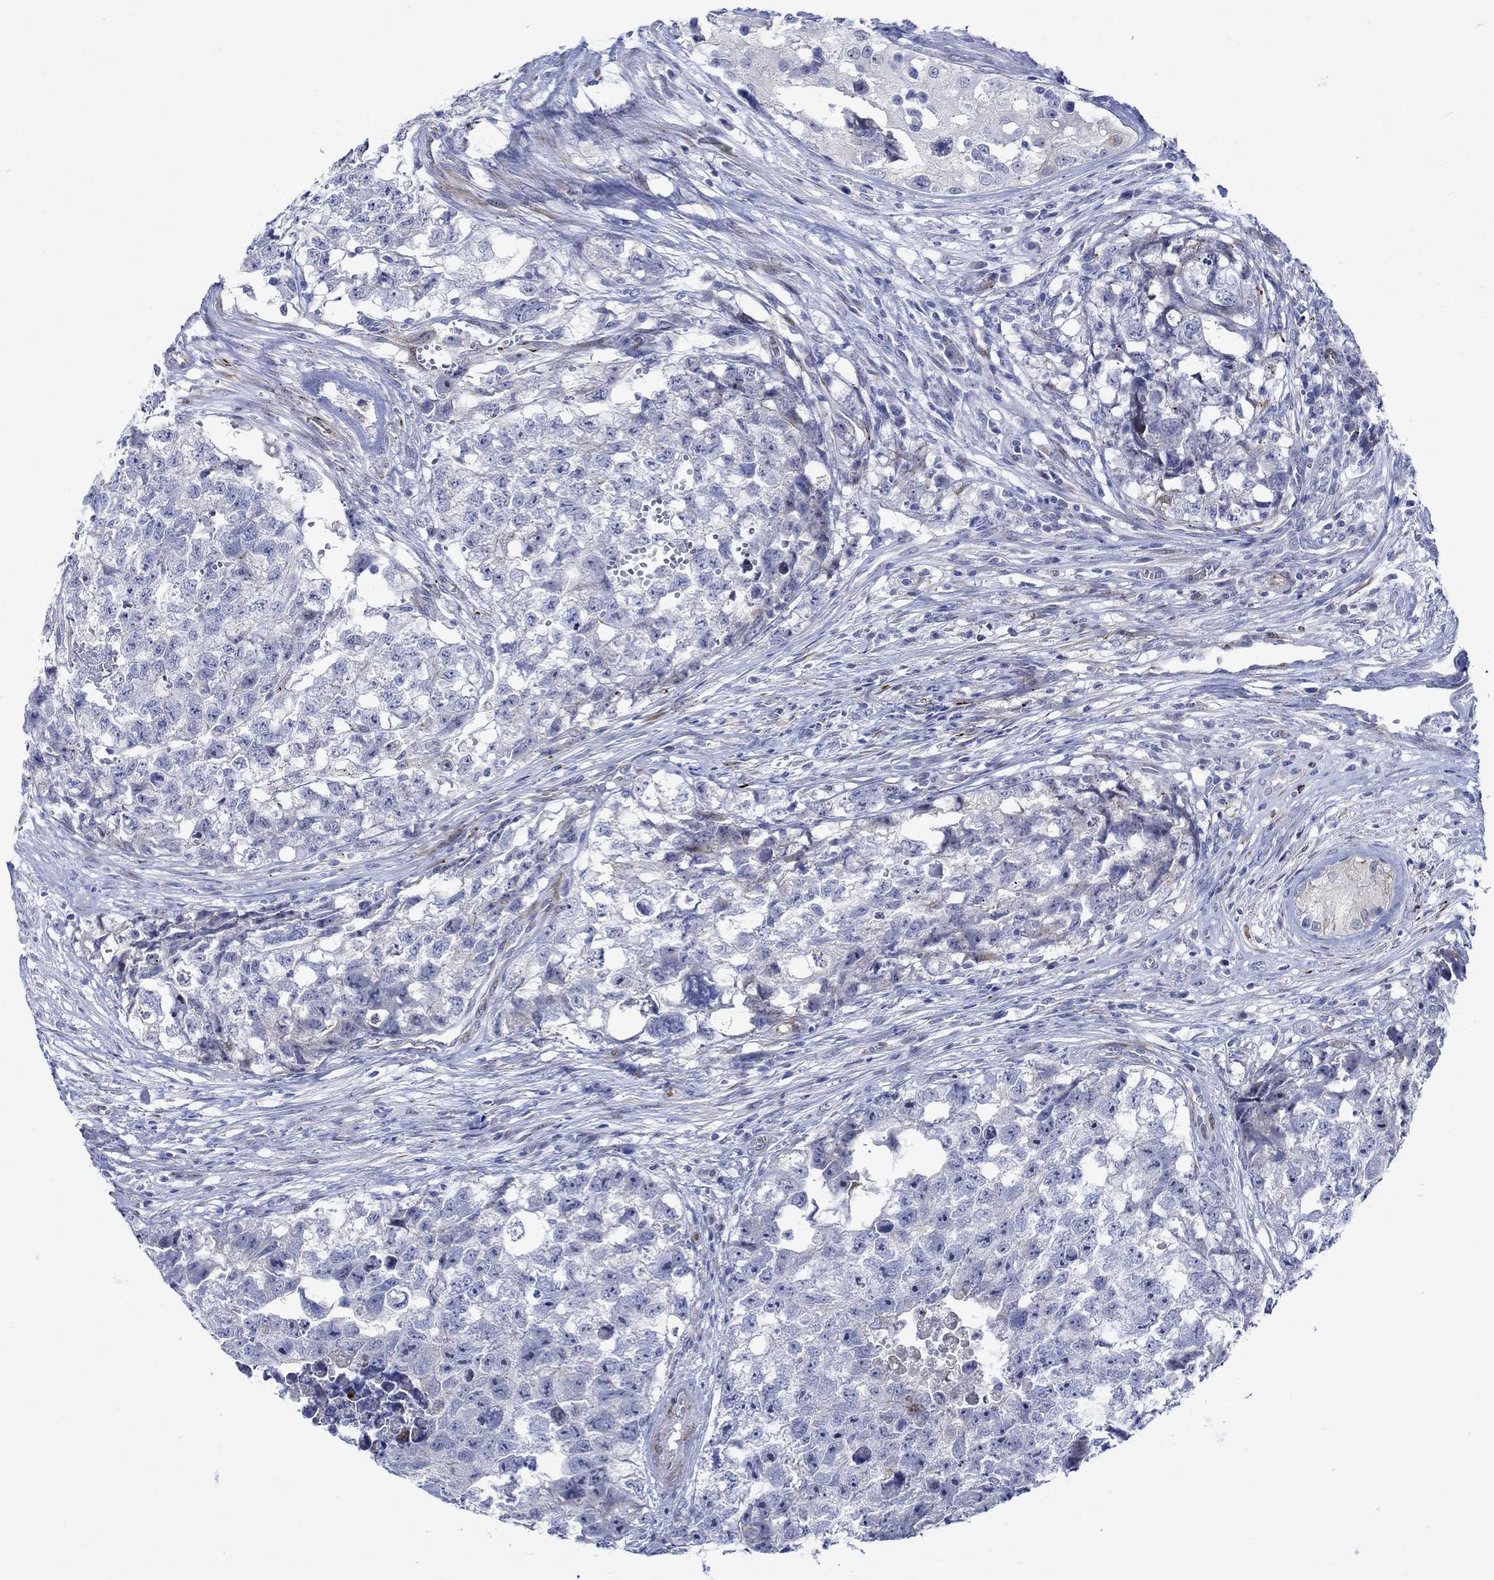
{"staining": {"intensity": "negative", "quantity": "none", "location": "none"}, "tissue": "testis cancer", "cell_type": "Tumor cells", "image_type": "cancer", "snomed": [{"axis": "morphology", "description": "Seminoma, NOS"}, {"axis": "morphology", "description": "Carcinoma, Embryonal, NOS"}, {"axis": "topography", "description": "Testis"}], "caption": "Testis cancer stained for a protein using immunohistochemistry (IHC) displays no expression tumor cells.", "gene": "KSR2", "patient": {"sex": "male", "age": 22}}